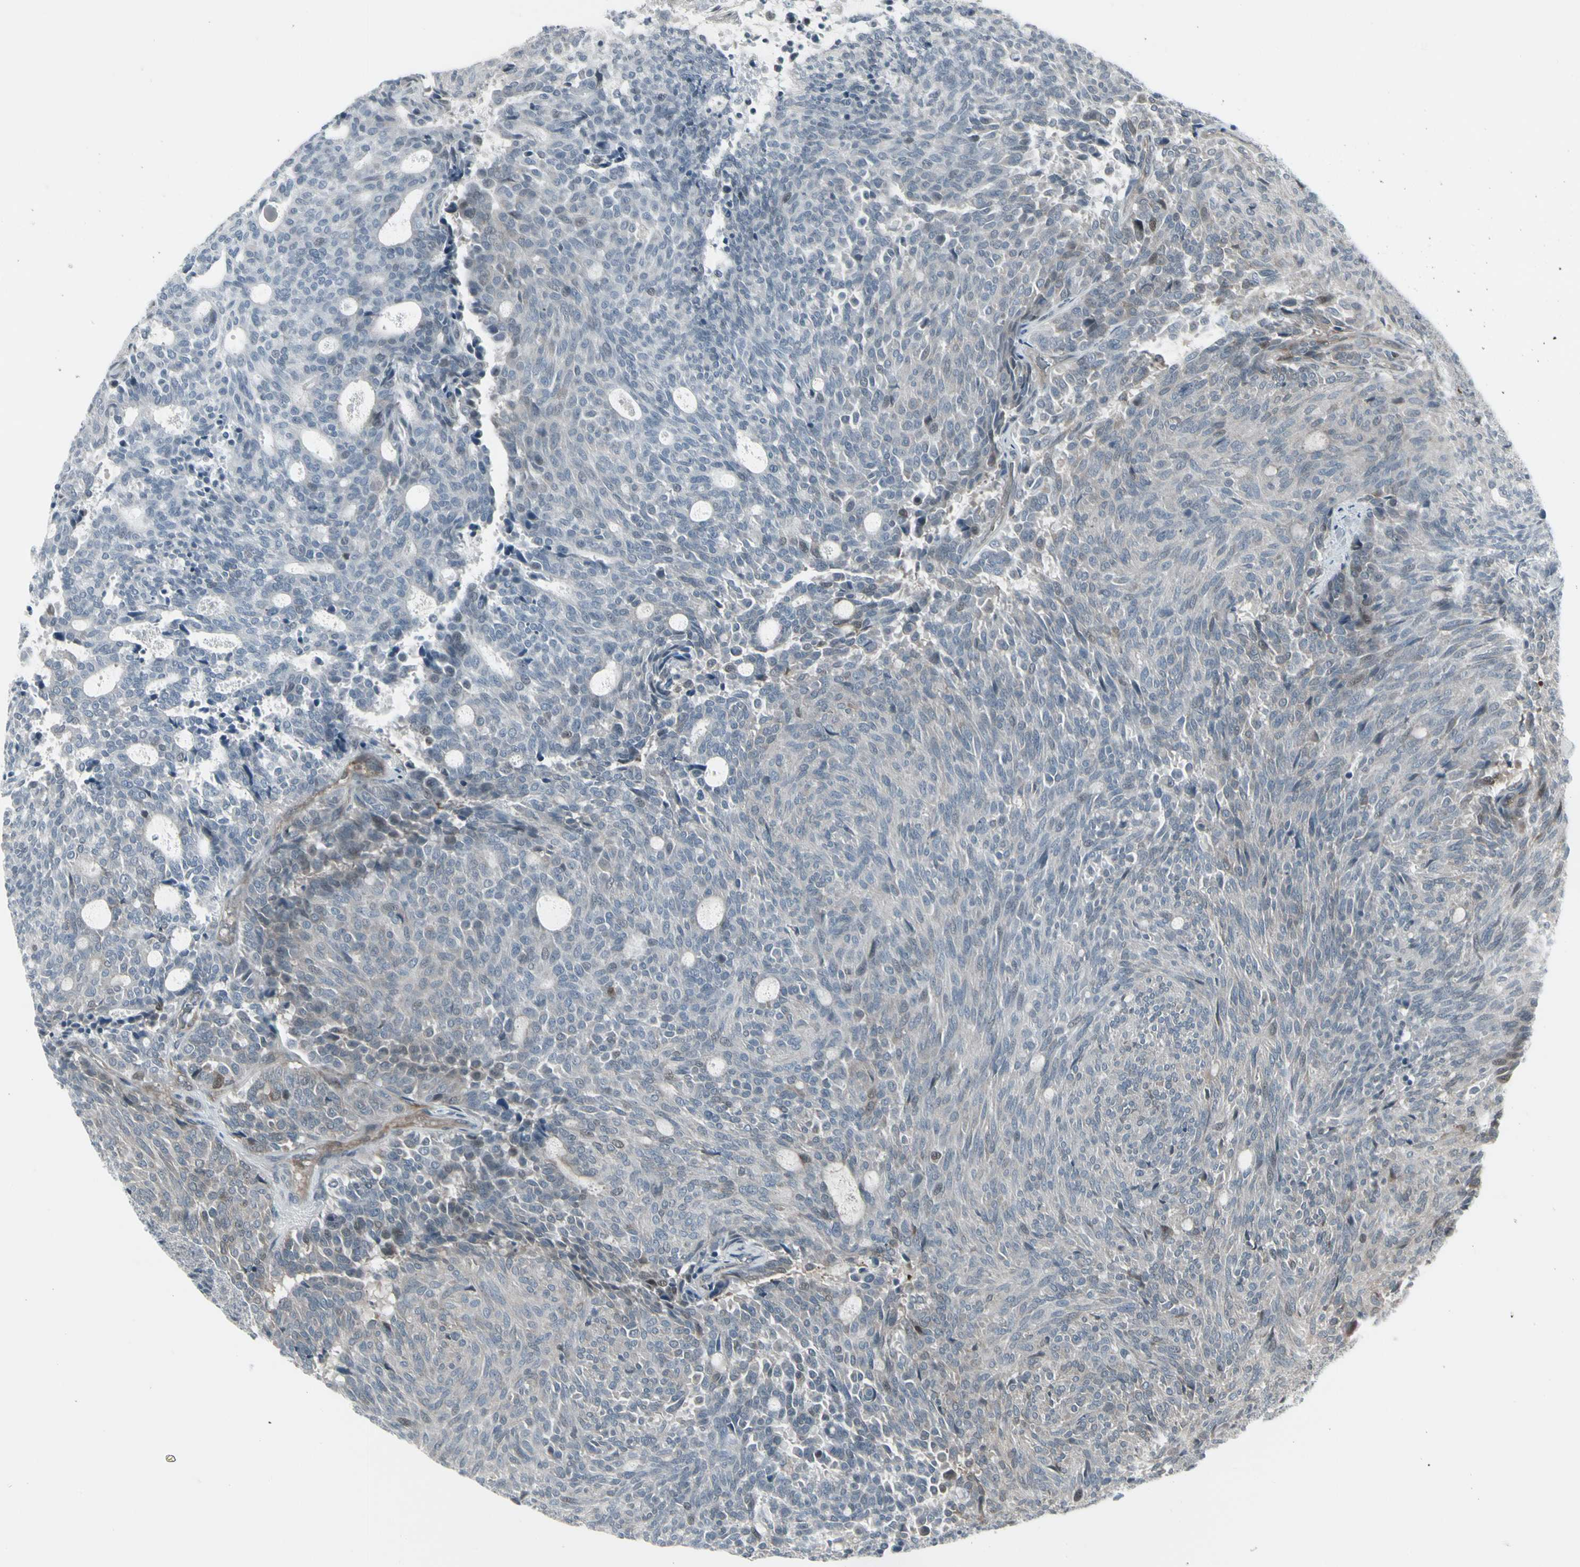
{"staining": {"intensity": "weak", "quantity": "<25%", "location": "cytoplasmic/membranous"}, "tissue": "carcinoid", "cell_type": "Tumor cells", "image_type": "cancer", "snomed": [{"axis": "morphology", "description": "Carcinoid, malignant, NOS"}, {"axis": "topography", "description": "Pancreas"}], "caption": "Malignant carcinoid stained for a protein using IHC reveals no expression tumor cells.", "gene": "IGFBP6", "patient": {"sex": "female", "age": 54}}